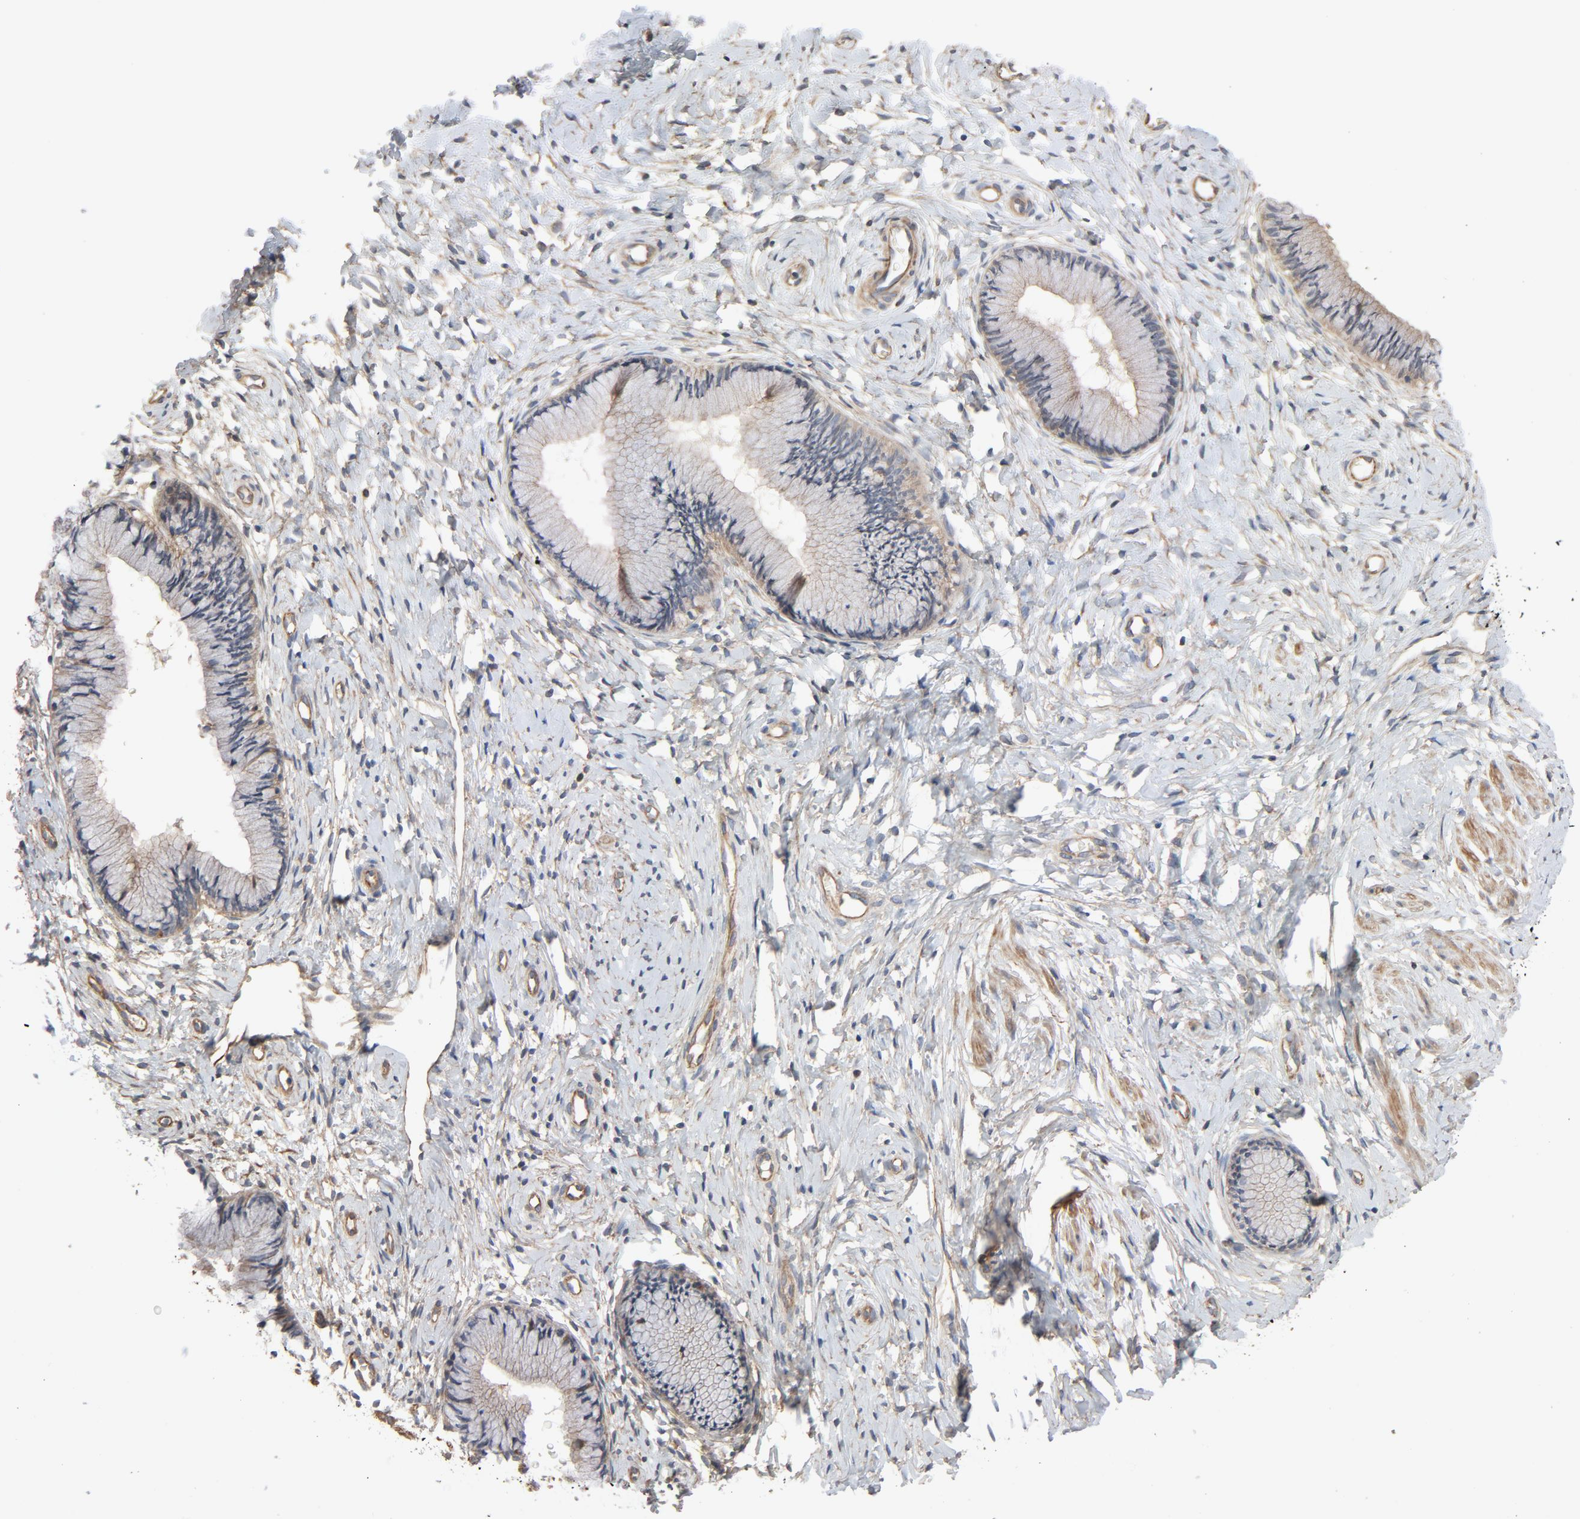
{"staining": {"intensity": "moderate", "quantity": ">75%", "location": "cytoplasmic/membranous"}, "tissue": "cervix", "cell_type": "Glandular cells", "image_type": "normal", "snomed": [{"axis": "morphology", "description": "Normal tissue, NOS"}, {"axis": "topography", "description": "Cervix"}], "caption": "Glandular cells reveal moderate cytoplasmic/membranous staining in about >75% of cells in unremarkable cervix.", "gene": "TRIOBP", "patient": {"sex": "female", "age": 46}}